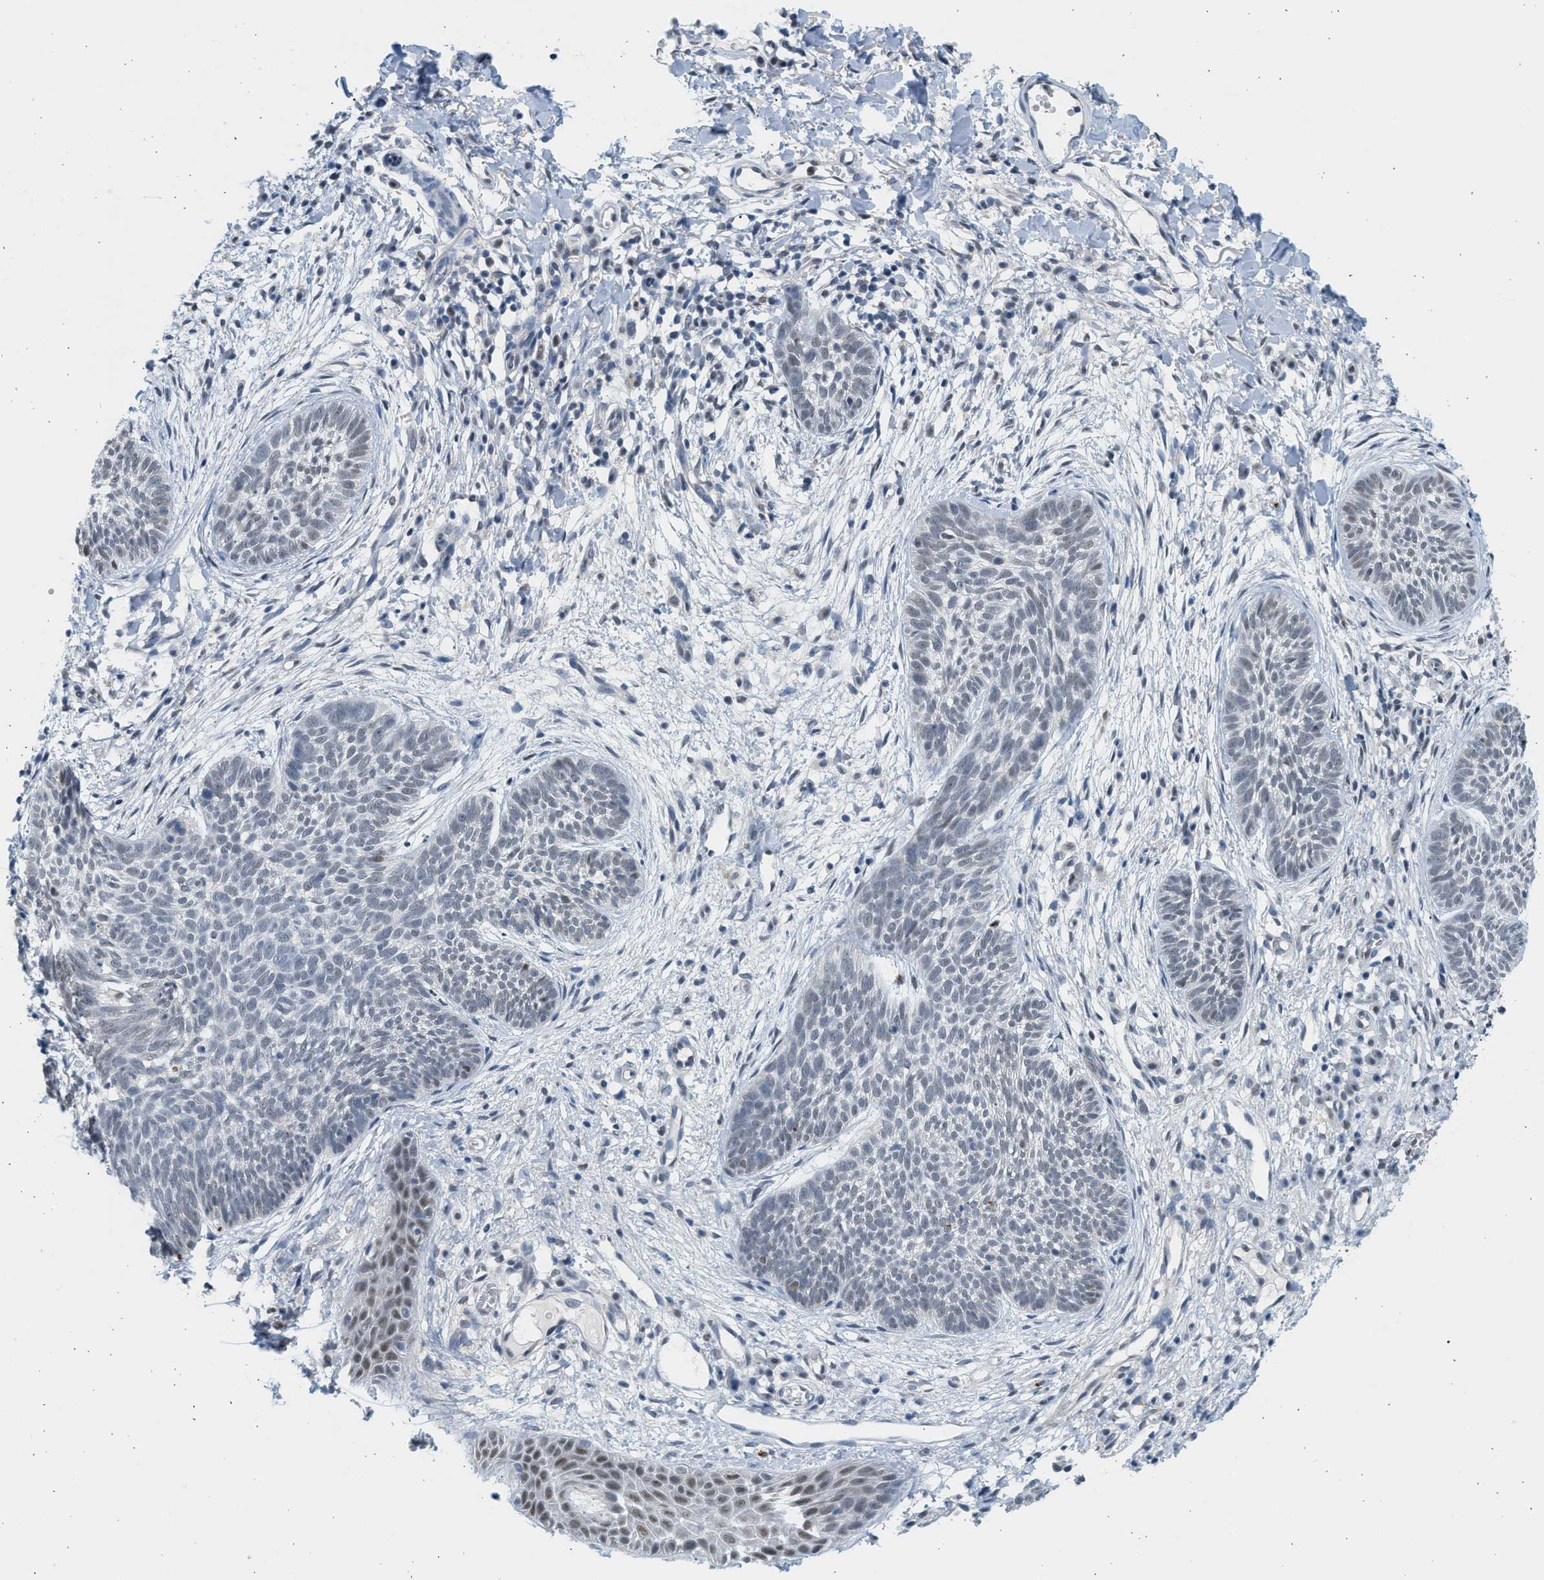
{"staining": {"intensity": "negative", "quantity": "none", "location": "none"}, "tissue": "skin cancer", "cell_type": "Tumor cells", "image_type": "cancer", "snomed": [{"axis": "morphology", "description": "Basal cell carcinoma"}, {"axis": "topography", "description": "Skin"}], "caption": "Protein analysis of skin basal cell carcinoma displays no significant positivity in tumor cells.", "gene": "HIPK1", "patient": {"sex": "female", "age": 59}}